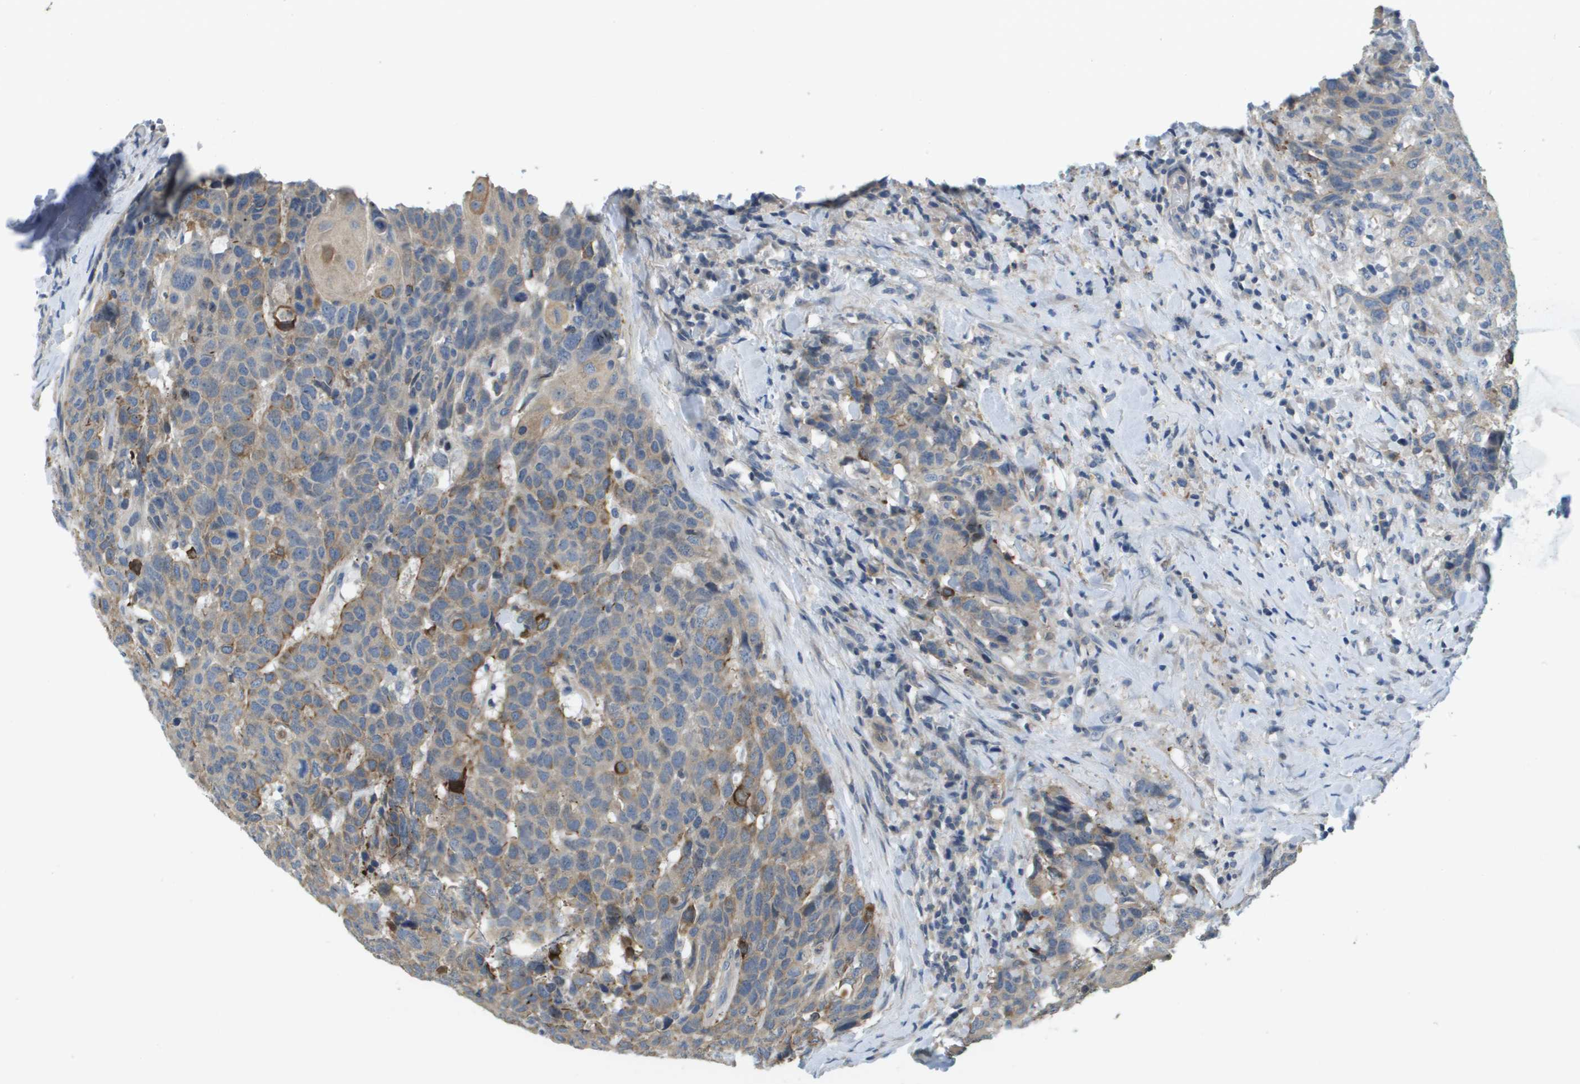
{"staining": {"intensity": "moderate", "quantity": "<25%", "location": "cytoplasmic/membranous"}, "tissue": "head and neck cancer", "cell_type": "Tumor cells", "image_type": "cancer", "snomed": [{"axis": "morphology", "description": "Squamous cell carcinoma, NOS"}, {"axis": "topography", "description": "Head-Neck"}], "caption": "Immunohistochemical staining of squamous cell carcinoma (head and neck) displays moderate cytoplasmic/membranous protein staining in approximately <25% of tumor cells.", "gene": "KRT23", "patient": {"sex": "male", "age": 66}}